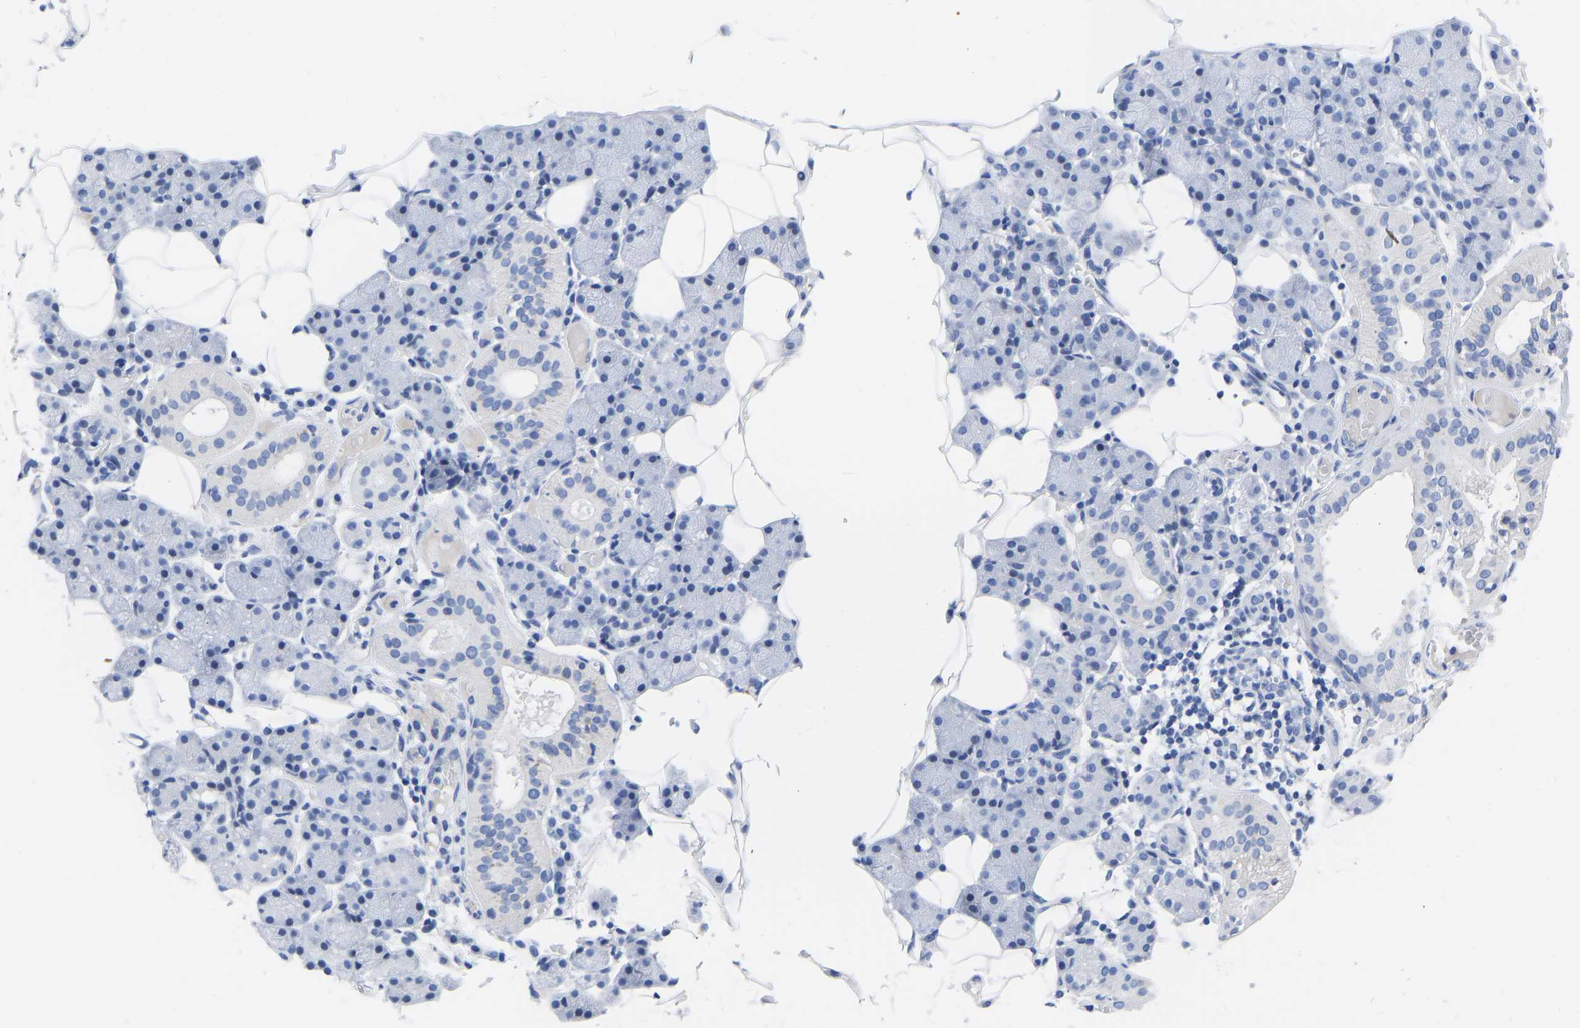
{"staining": {"intensity": "negative", "quantity": "none", "location": "none"}, "tissue": "salivary gland", "cell_type": "Glandular cells", "image_type": "normal", "snomed": [{"axis": "morphology", "description": "Normal tissue, NOS"}, {"axis": "topography", "description": "Salivary gland"}], "caption": "IHC of unremarkable salivary gland shows no positivity in glandular cells.", "gene": "GPA33", "patient": {"sex": "female", "age": 33}}